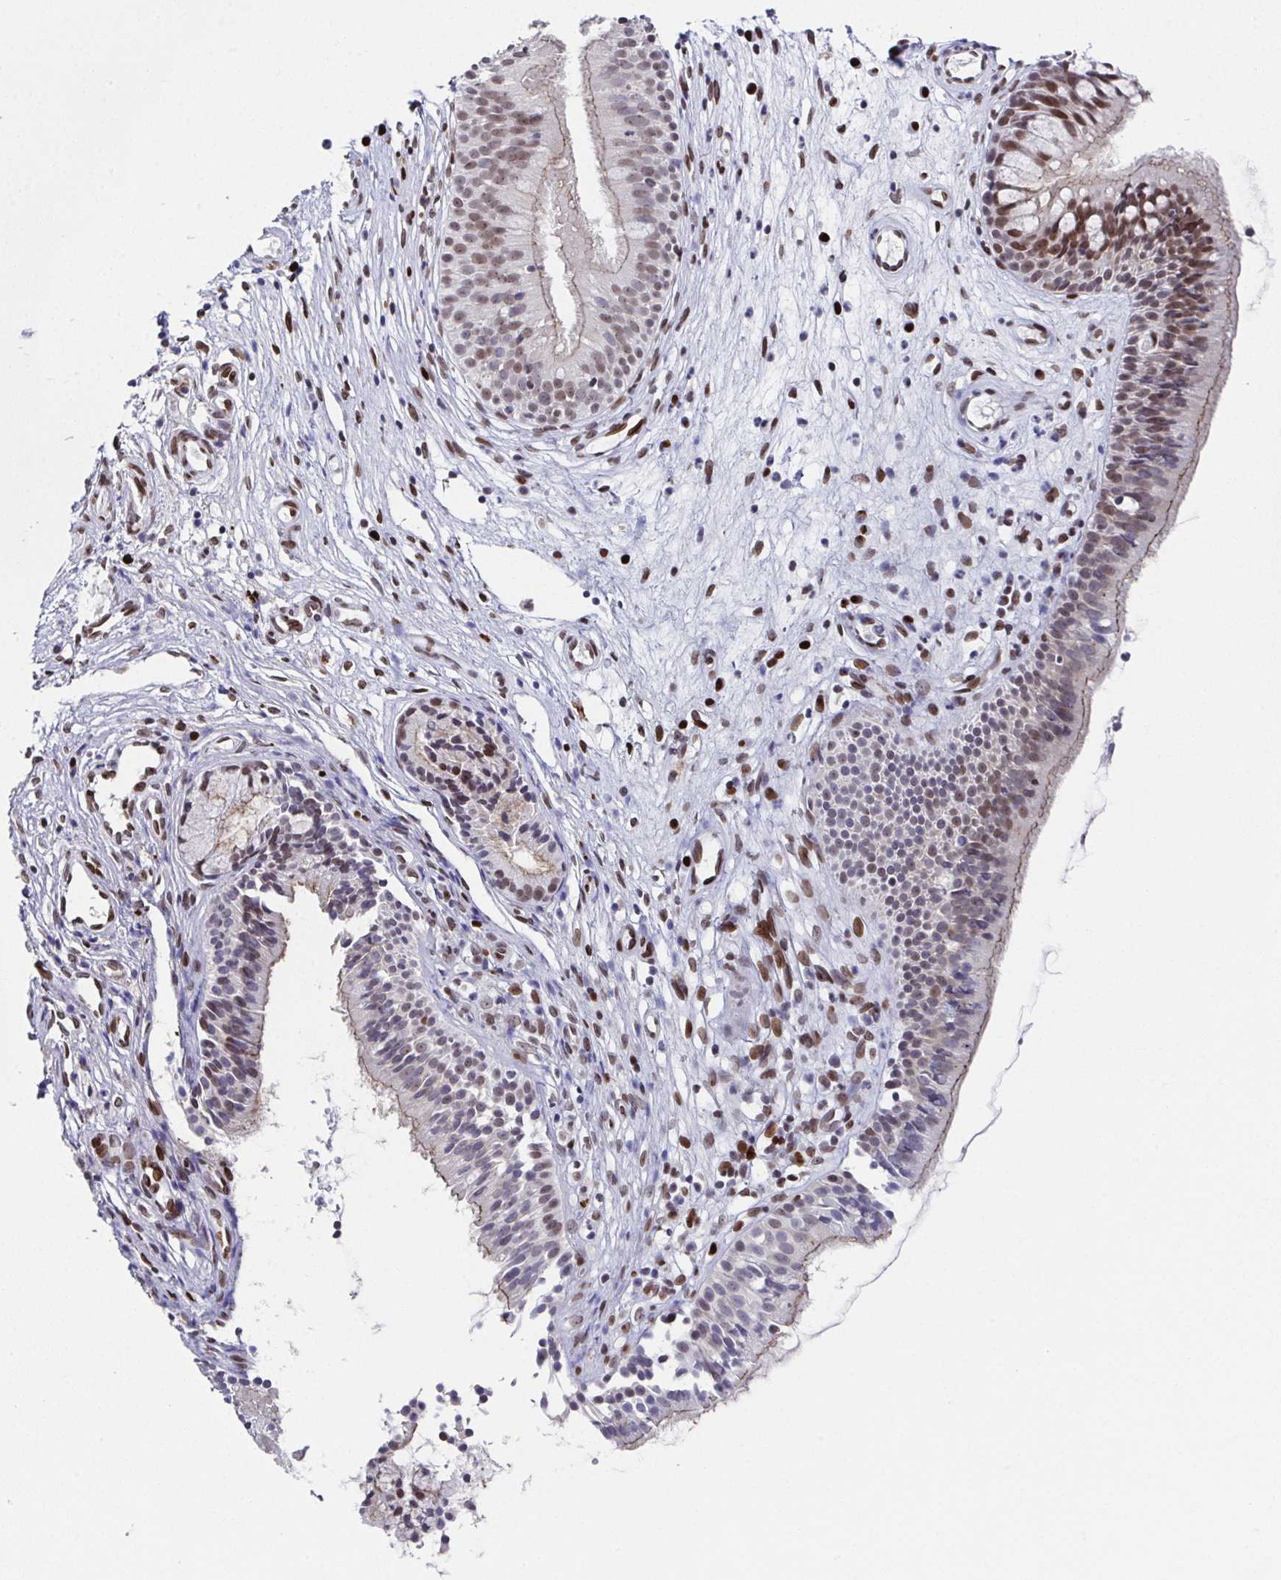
{"staining": {"intensity": "moderate", "quantity": "25%-75%", "location": "cytoplasmic/membranous,nuclear"}, "tissue": "nasopharynx", "cell_type": "Respiratory epithelial cells", "image_type": "normal", "snomed": [{"axis": "morphology", "description": "Normal tissue, NOS"}, {"axis": "topography", "description": "Nasopharynx"}], "caption": "Protein staining by immunohistochemistry (IHC) exhibits moderate cytoplasmic/membranous,nuclear positivity in about 25%-75% of respiratory epithelial cells in normal nasopharynx. Using DAB (brown) and hematoxylin (blue) stains, captured at high magnification using brightfield microscopy.", "gene": "RB1", "patient": {"sex": "male", "age": 67}}